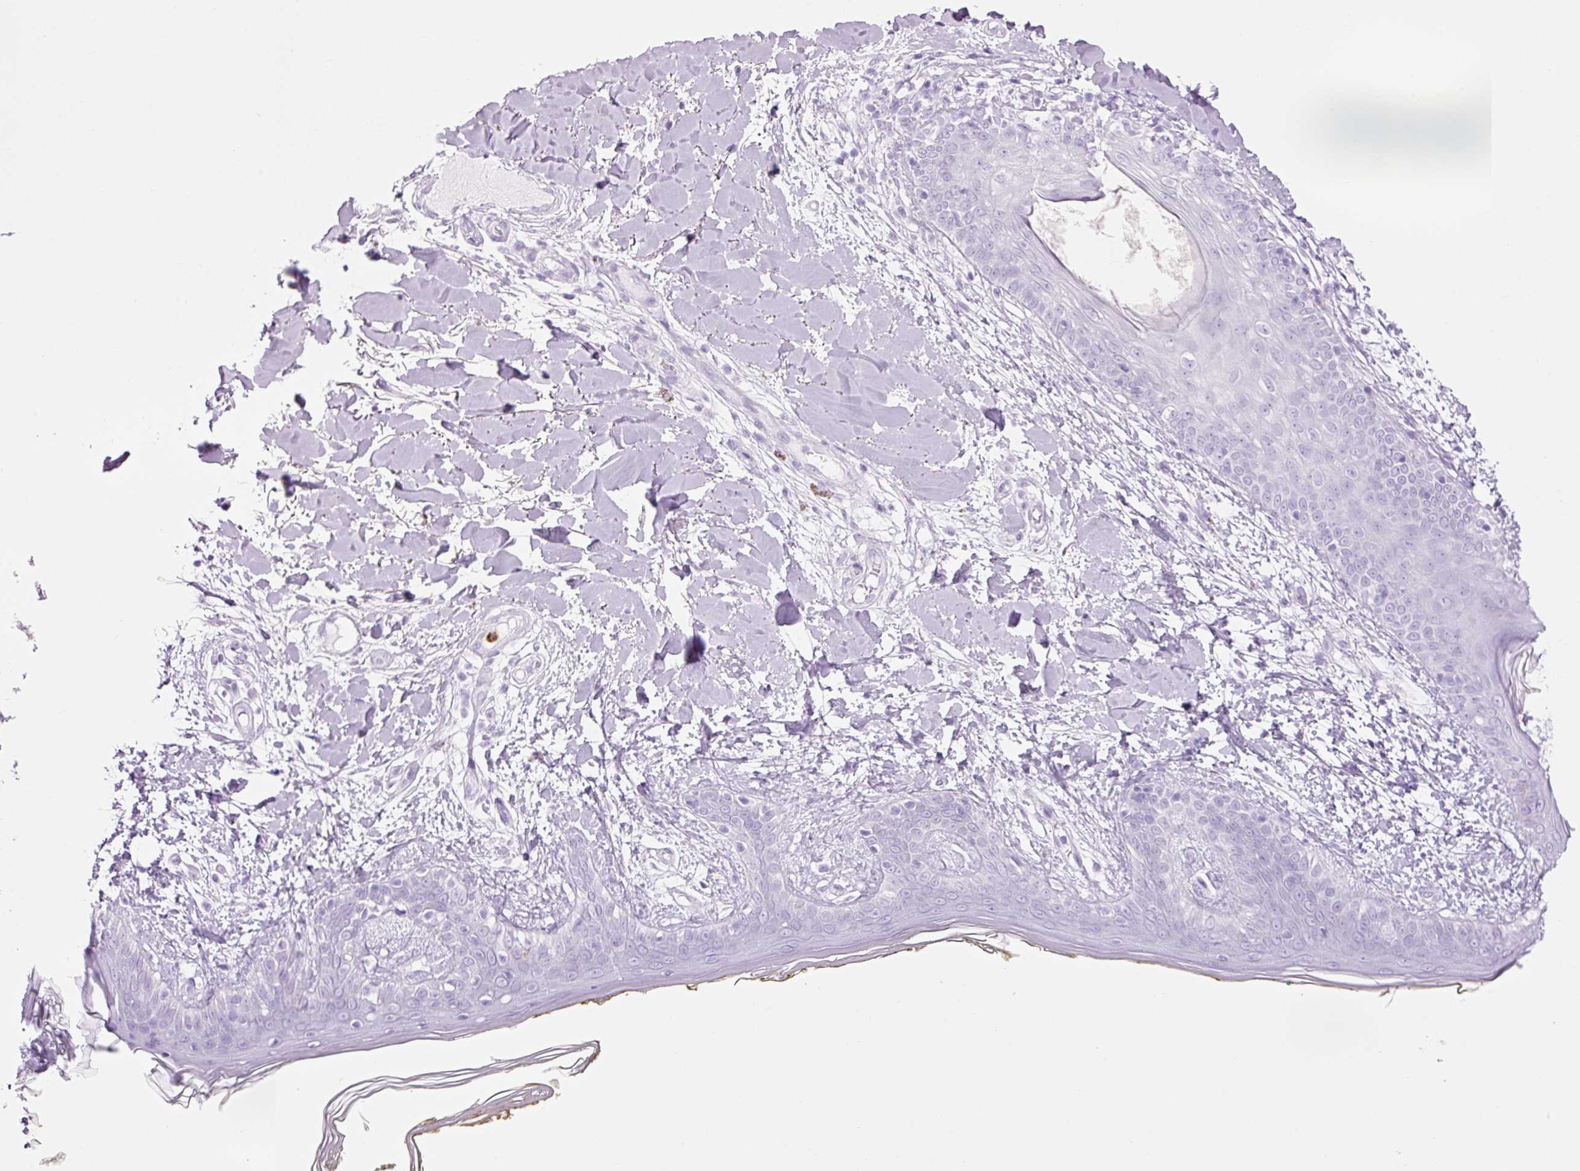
{"staining": {"intensity": "negative", "quantity": "none", "location": "none"}, "tissue": "skin", "cell_type": "Fibroblasts", "image_type": "normal", "snomed": [{"axis": "morphology", "description": "Normal tissue, NOS"}, {"axis": "topography", "description": "Skin"}], "caption": "Immunohistochemical staining of benign skin shows no significant expression in fibroblasts.", "gene": "LYZ", "patient": {"sex": "female", "age": 34}}